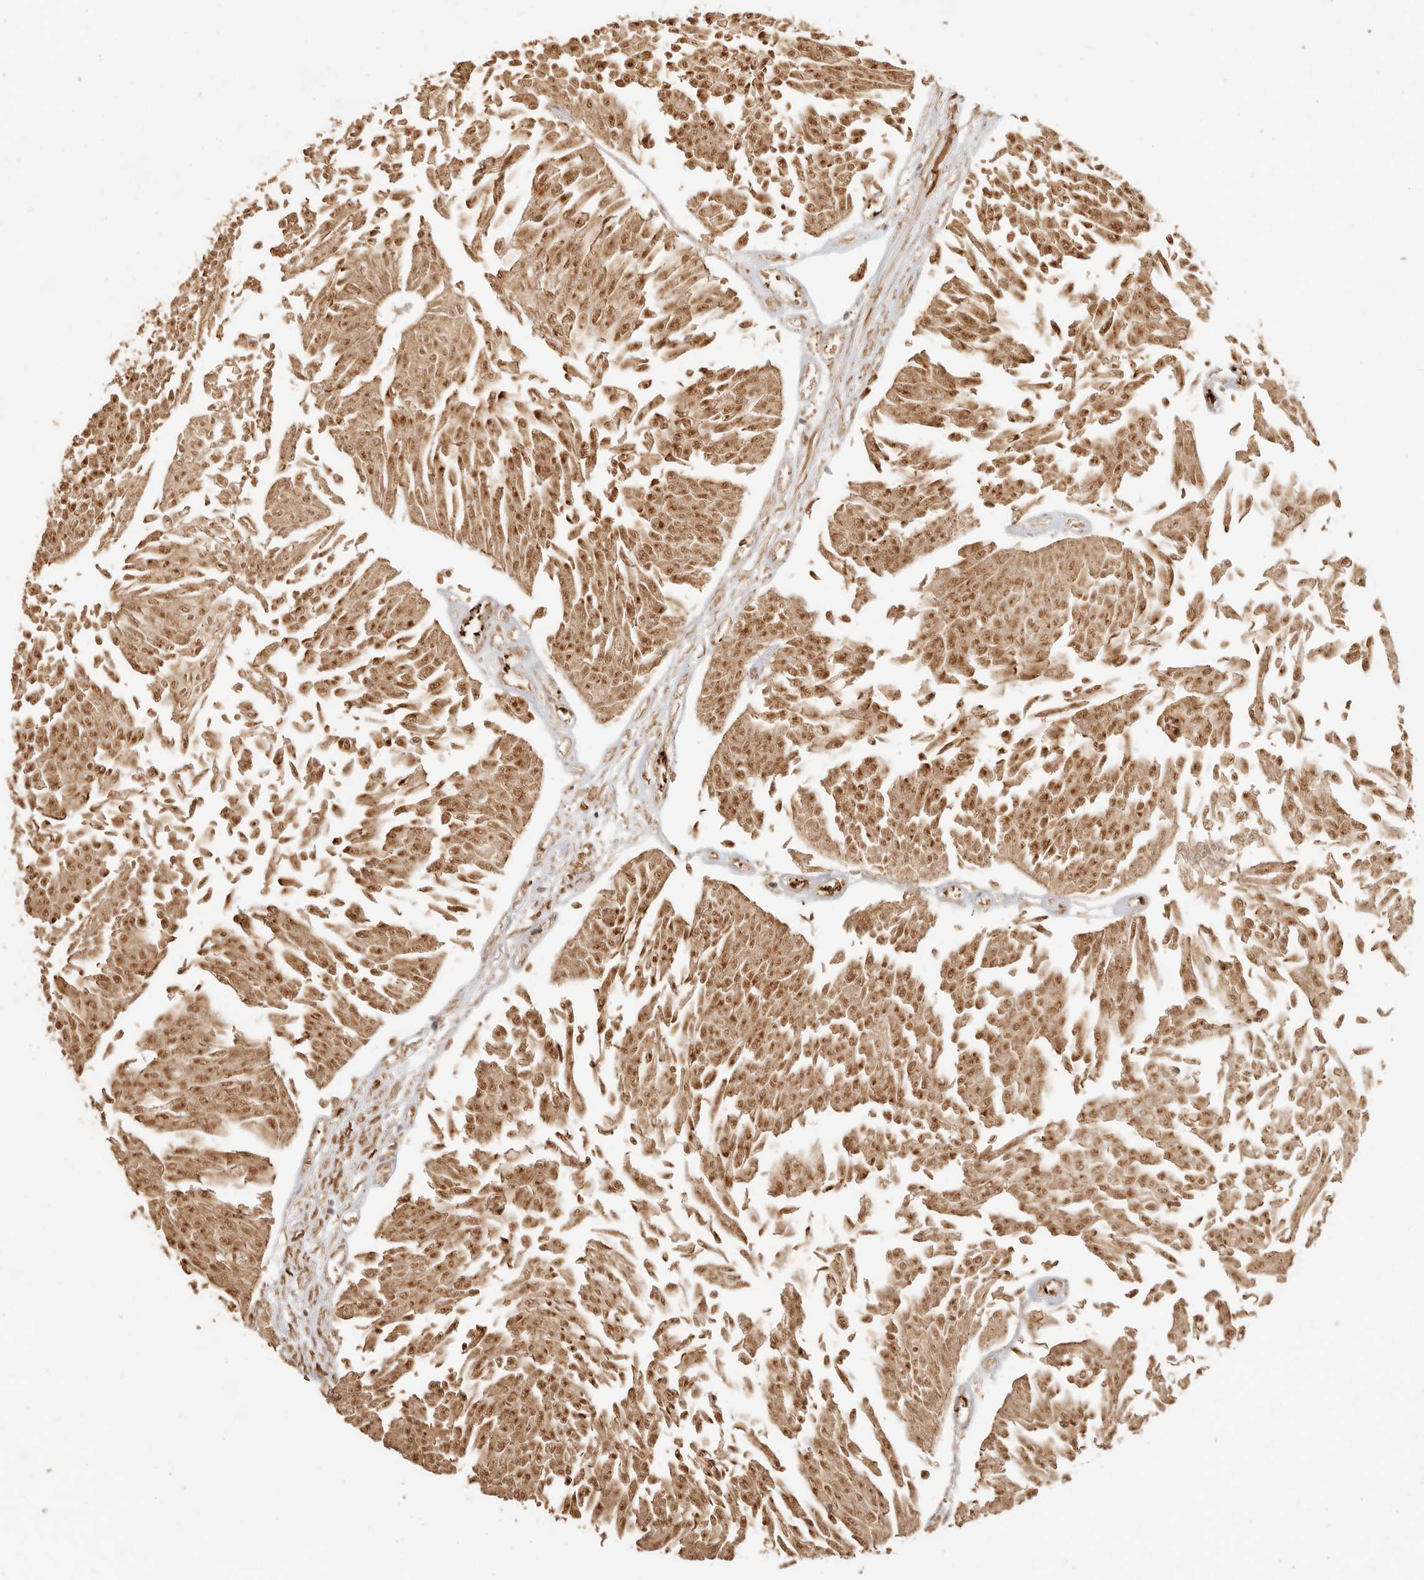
{"staining": {"intensity": "moderate", "quantity": ">75%", "location": "cytoplasmic/membranous,nuclear"}, "tissue": "urothelial cancer", "cell_type": "Tumor cells", "image_type": "cancer", "snomed": [{"axis": "morphology", "description": "Urothelial carcinoma, Low grade"}, {"axis": "topography", "description": "Urinary bladder"}], "caption": "Brown immunohistochemical staining in human urothelial cancer reveals moderate cytoplasmic/membranous and nuclear staining in about >75% of tumor cells. (Stains: DAB in brown, nuclei in blue, Microscopy: brightfield microscopy at high magnification).", "gene": "INTS11", "patient": {"sex": "male", "age": 67}}